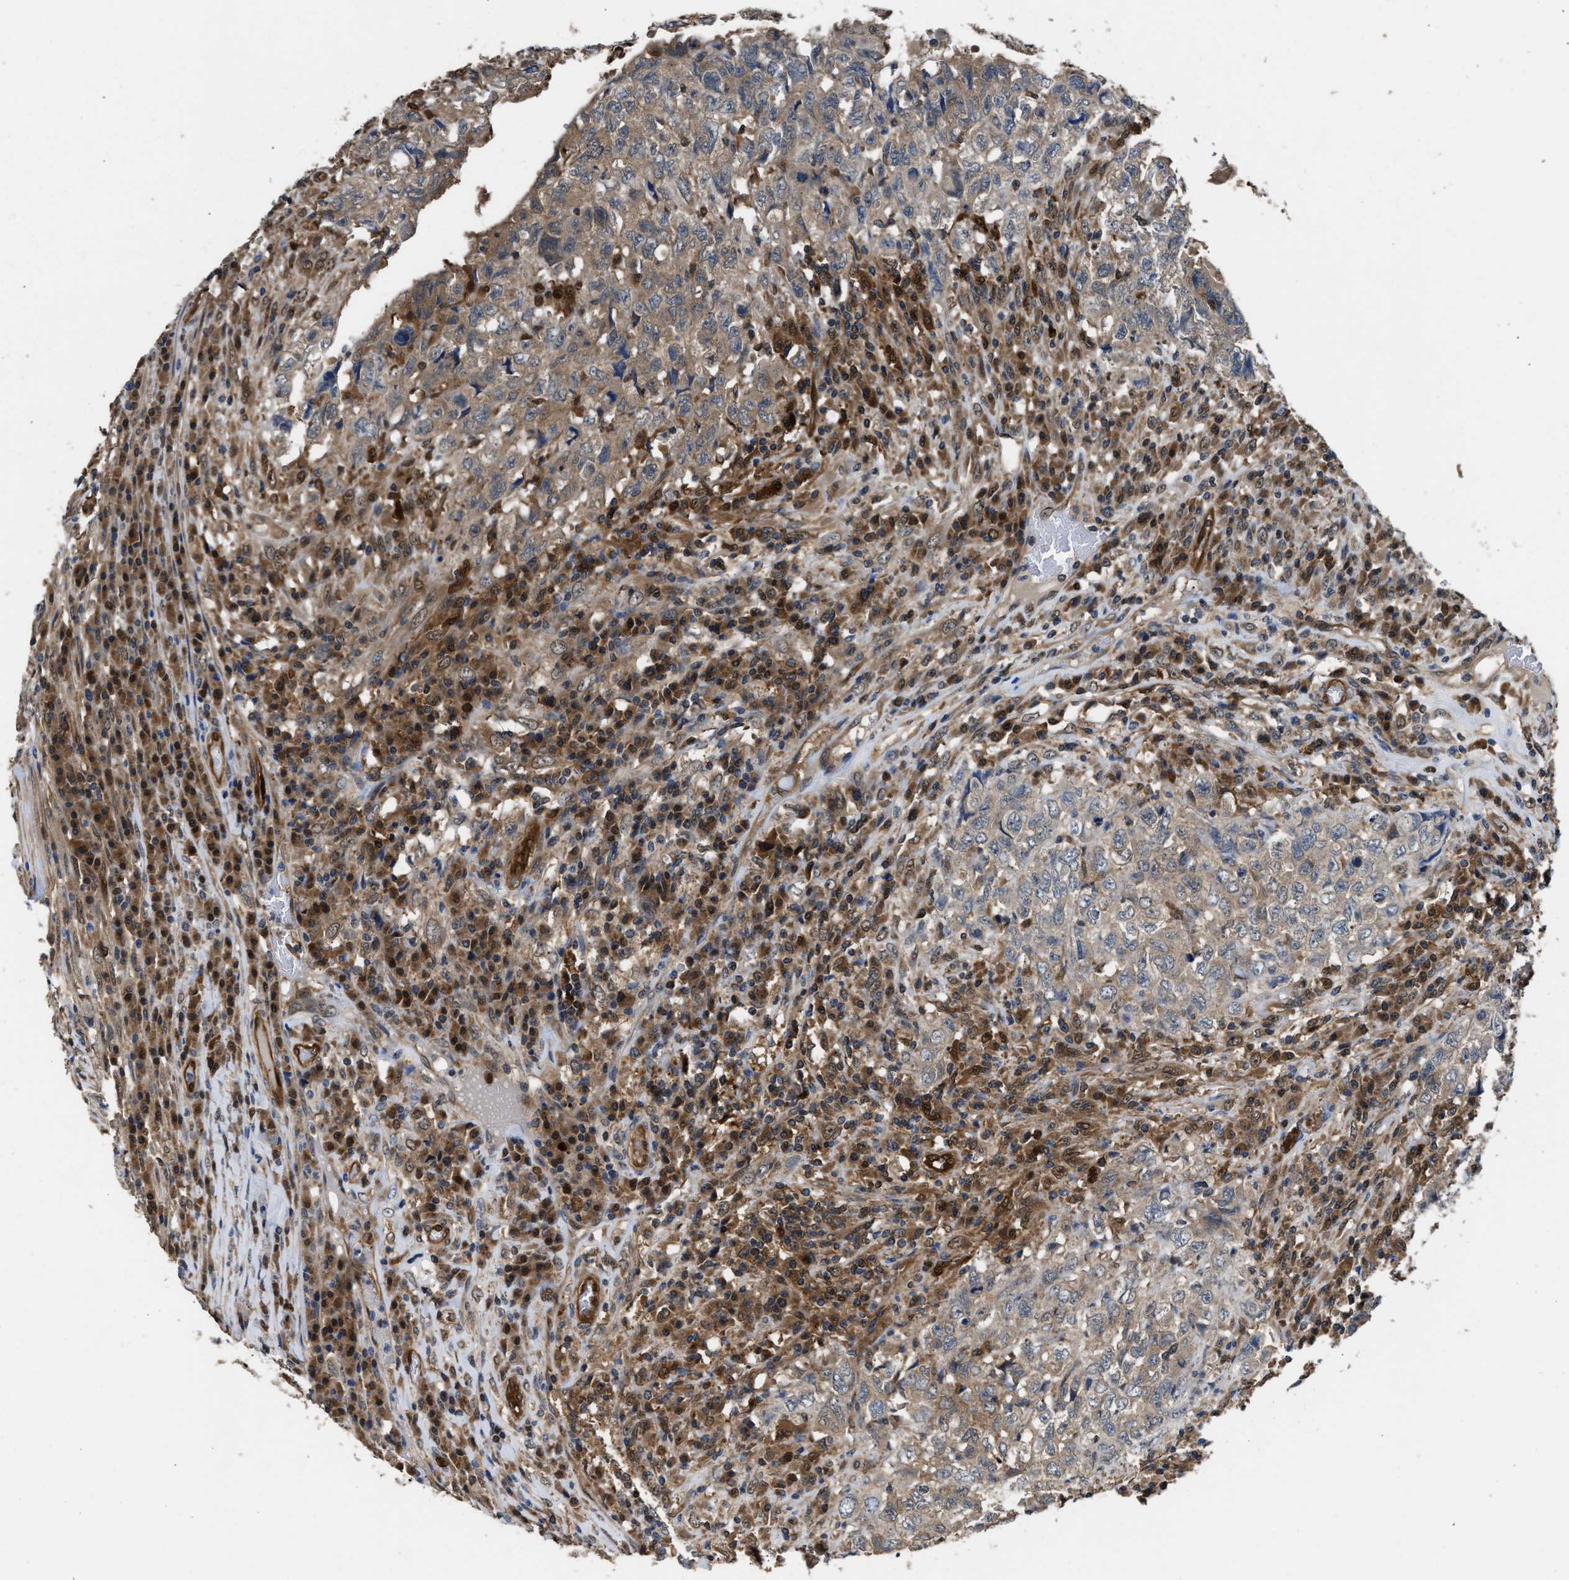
{"staining": {"intensity": "moderate", "quantity": ">75%", "location": "cytoplasmic/membranous"}, "tissue": "testis cancer", "cell_type": "Tumor cells", "image_type": "cancer", "snomed": [{"axis": "morphology", "description": "Necrosis, NOS"}, {"axis": "morphology", "description": "Carcinoma, Embryonal, NOS"}, {"axis": "topography", "description": "Testis"}], "caption": "Embryonal carcinoma (testis) stained for a protein reveals moderate cytoplasmic/membranous positivity in tumor cells. (Stains: DAB in brown, nuclei in blue, Microscopy: brightfield microscopy at high magnification).", "gene": "PPA1", "patient": {"sex": "male", "age": 19}}